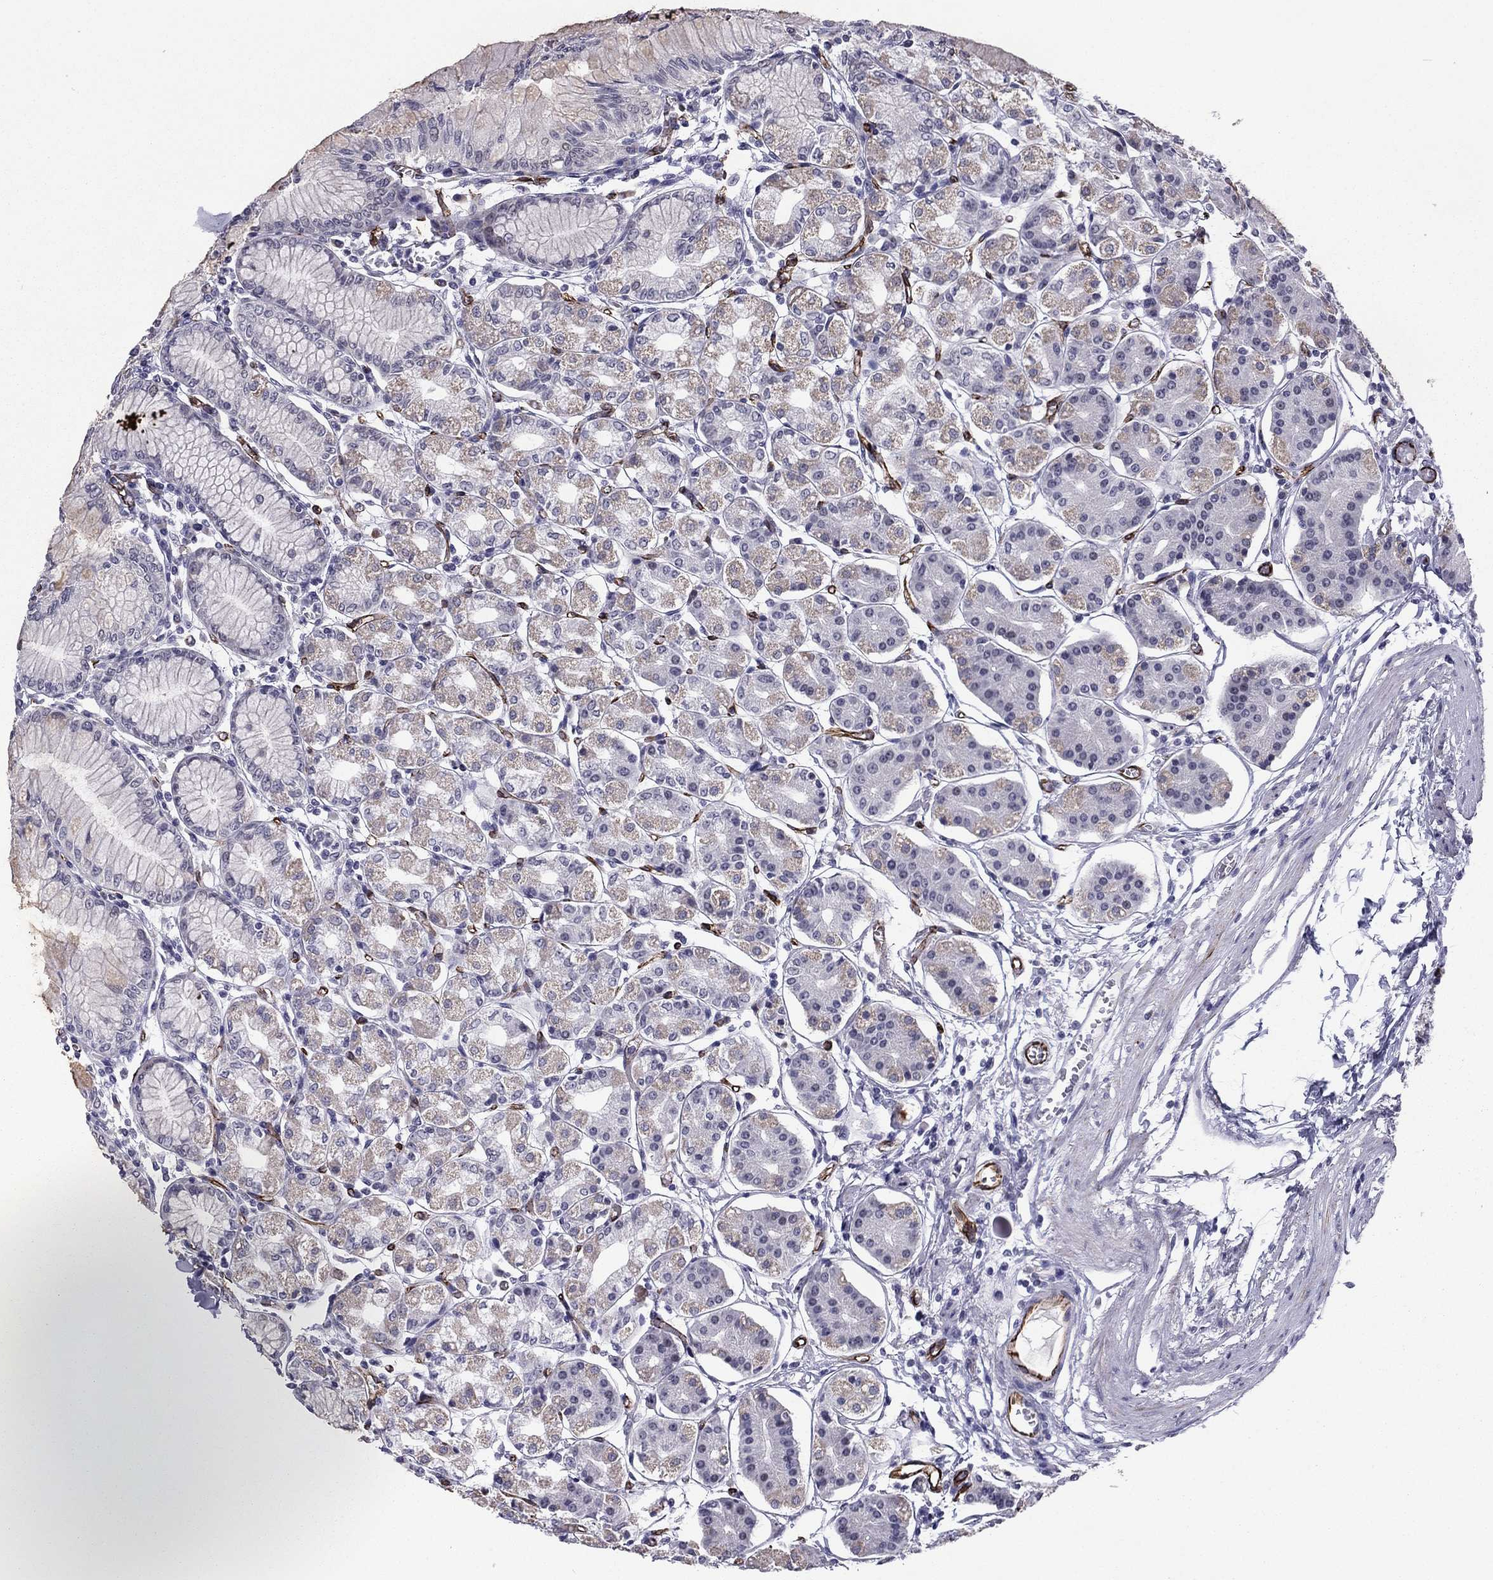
{"staining": {"intensity": "moderate", "quantity": "<25%", "location": "cytoplasmic/membranous"}, "tissue": "stomach", "cell_type": "Glandular cells", "image_type": "normal", "snomed": [{"axis": "morphology", "description": "Normal tissue, NOS"}, {"axis": "topography", "description": "Skeletal muscle"}, {"axis": "topography", "description": "Stomach"}], "caption": "Brown immunohistochemical staining in unremarkable human stomach exhibits moderate cytoplasmic/membranous staining in about <25% of glandular cells. (DAB = brown stain, brightfield microscopy at high magnification).", "gene": "ANKS4B", "patient": {"sex": "female", "age": 57}}